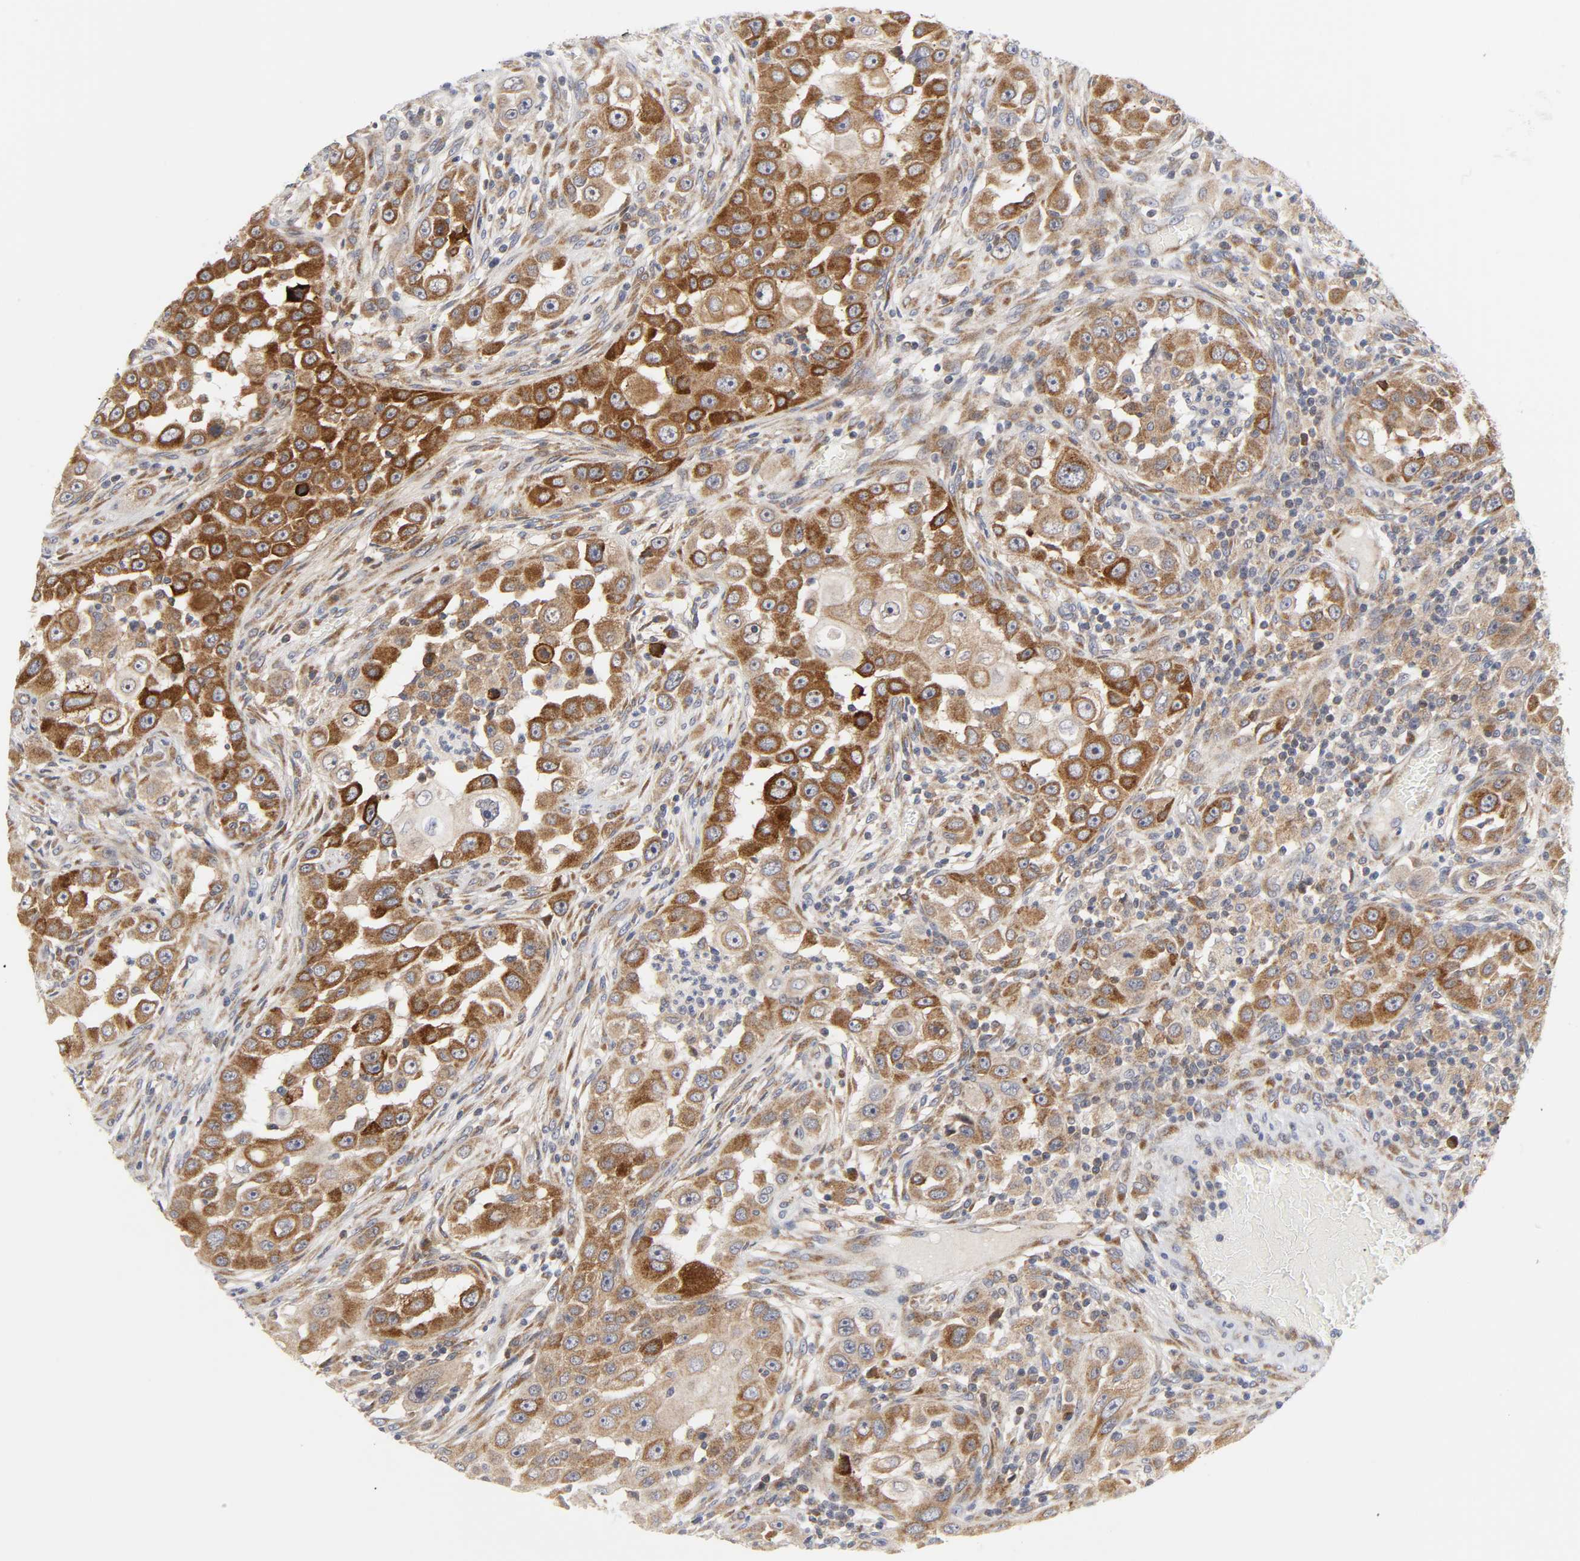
{"staining": {"intensity": "moderate", "quantity": ">75%", "location": "cytoplasmic/membranous"}, "tissue": "head and neck cancer", "cell_type": "Tumor cells", "image_type": "cancer", "snomed": [{"axis": "morphology", "description": "Carcinoma, NOS"}, {"axis": "topography", "description": "Head-Neck"}], "caption": "Immunohistochemistry (IHC) of head and neck carcinoma exhibits medium levels of moderate cytoplasmic/membranous positivity in approximately >75% of tumor cells.", "gene": "BAX", "patient": {"sex": "male", "age": 87}}